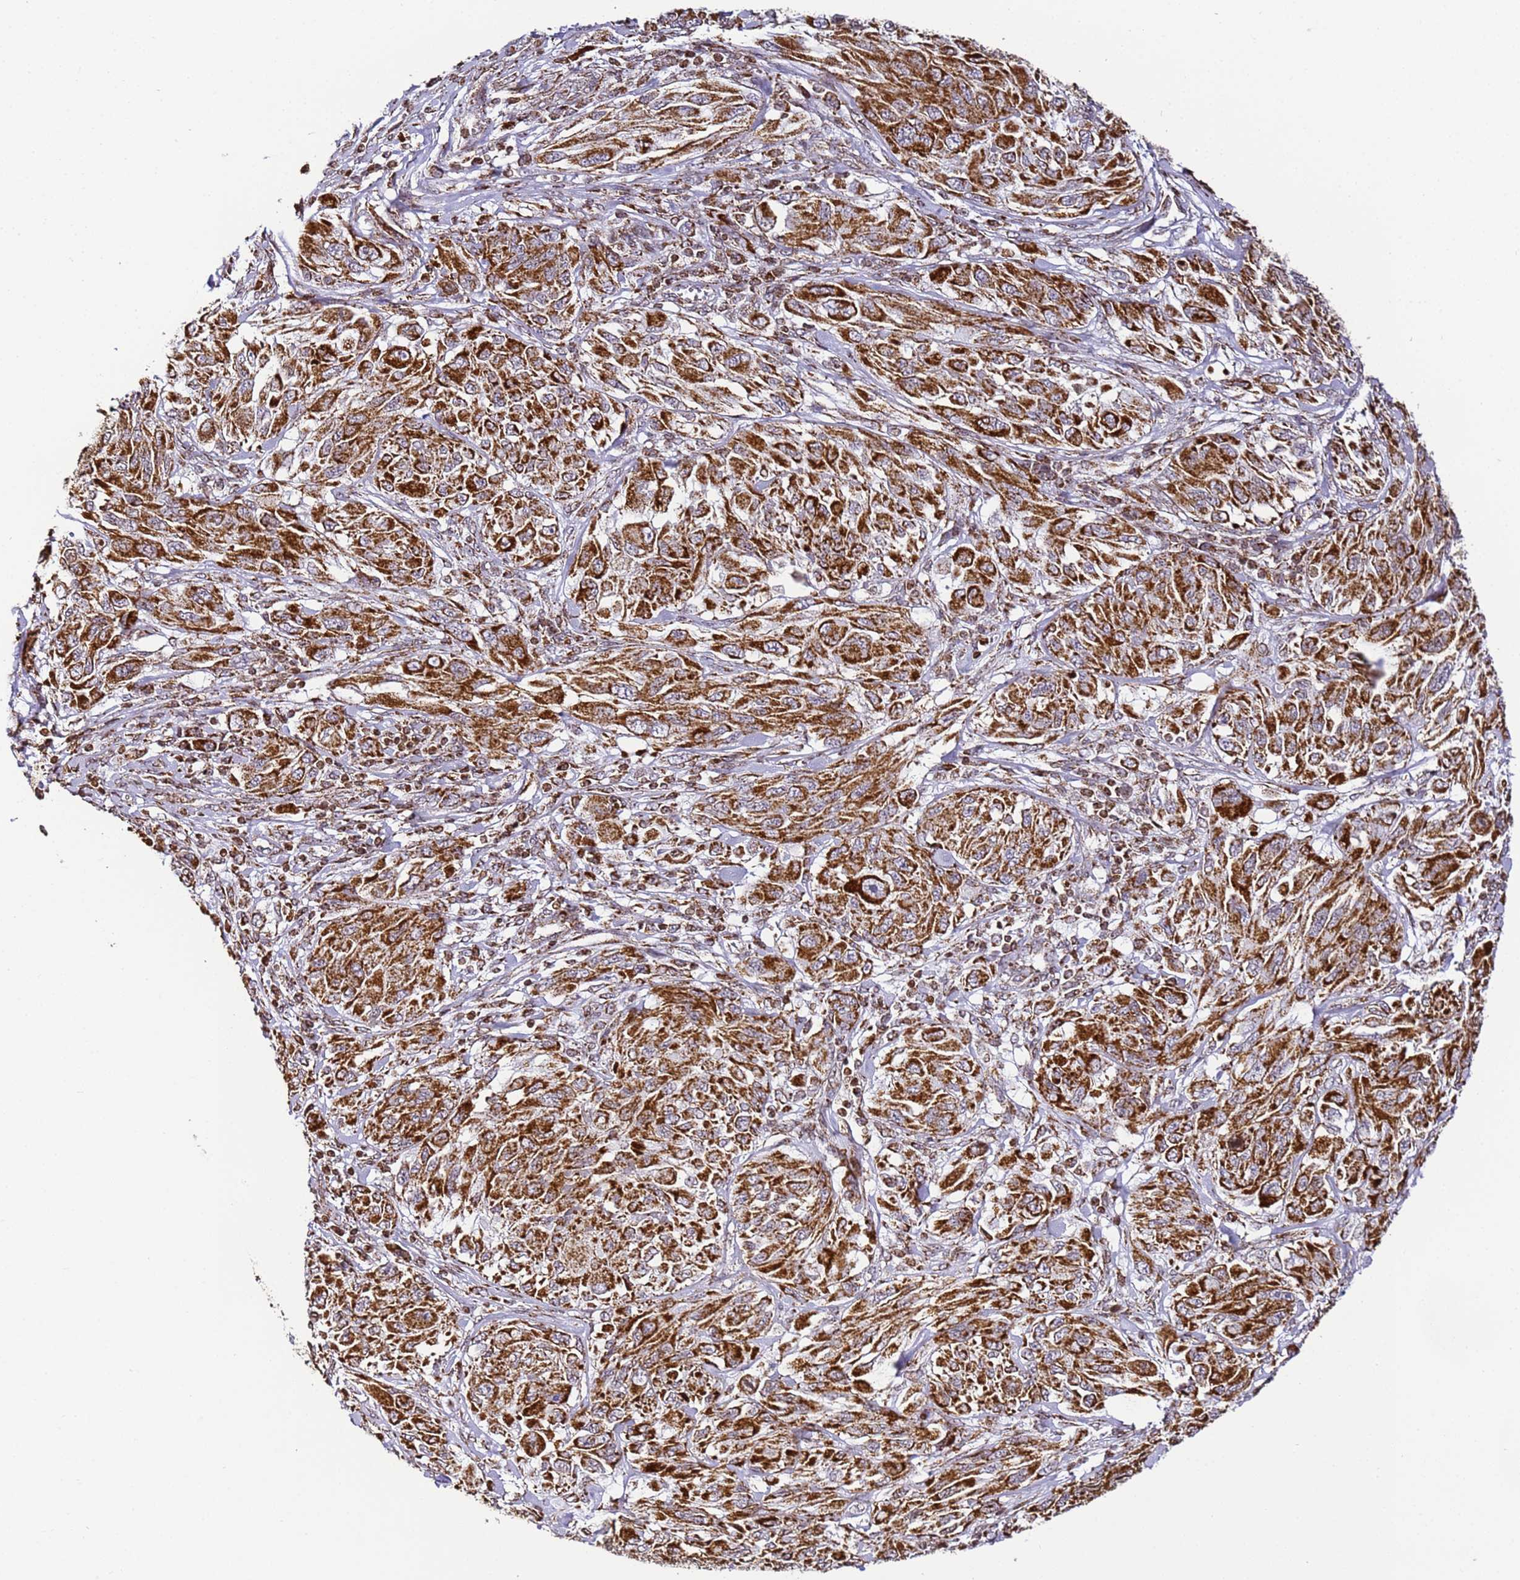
{"staining": {"intensity": "strong", "quantity": ">75%", "location": "cytoplasmic/membranous"}, "tissue": "melanoma", "cell_type": "Tumor cells", "image_type": "cancer", "snomed": [{"axis": "morphology", "description": "Malignant melanoma, NOS"}, {"axis": "topography", "description": "Skin"}], "caption": "IHC image of neoplastic tissue: human melanoma stained using immunohistochemistry (IHC) displays high levels of strong protein expression localized specifically in the cytoplasmic/membranous of tumor cells, appearing as a cytoplasmic/membranous brown color.", "gene": "HSPE1", "patient": {"sex": "female", "age": 91}}